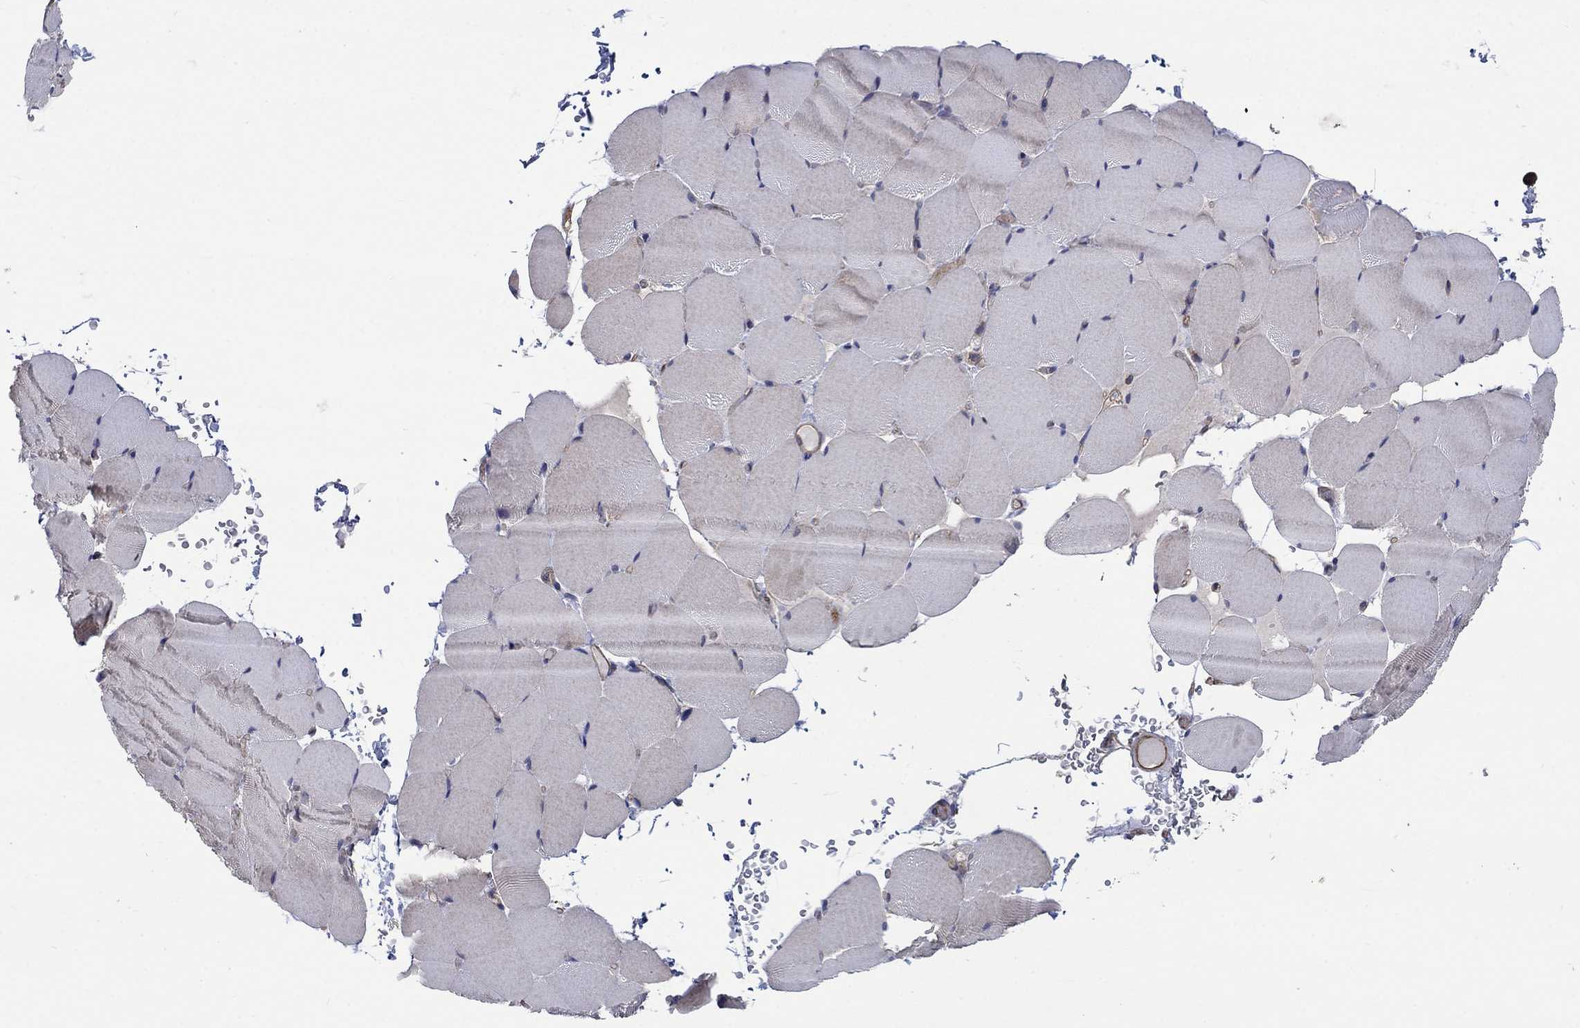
{"staining": {"intensity": "negative", "quantity": "none", "location": "none"}, "tissue": "skeletal muscle", "cell_type": "Myocytes", "image_type": "normal", "snomed": [{"axis": "morphology", "description": "Normal tissue, NOS"}, {"axis": "topography", "description": "Skeletal muscle"}], "caption": "Human skeletal muscle stained for a protein using IHC exhibits no expression in myocytes.", "gene": "RPLP0", "patient": {"sex": "female", "age": 37}}